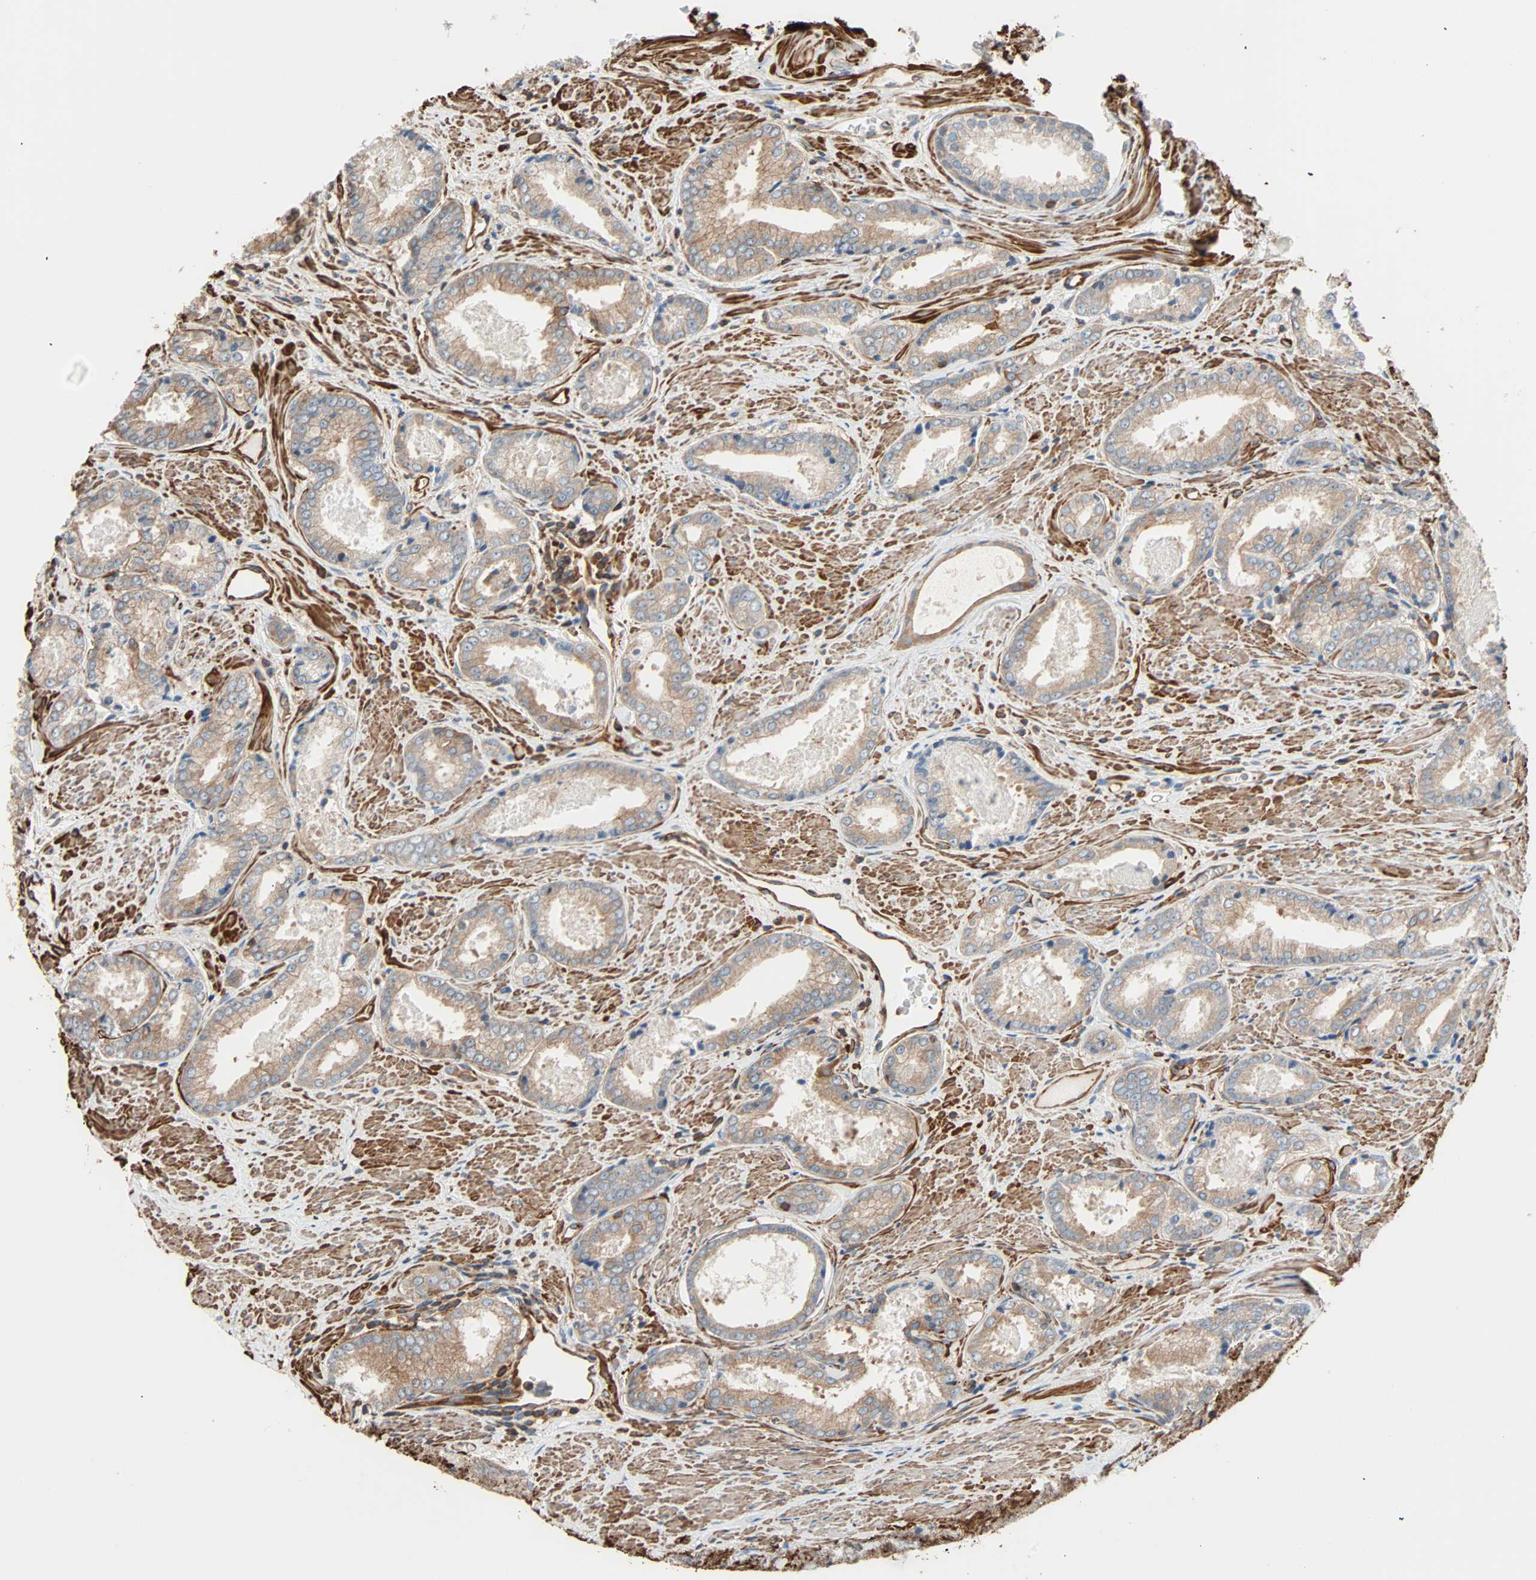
{"staining": {"intensity": "weak", "quantity": ">75%", "location": "cytoplasmic/membranous"}, "tissue": "prostate cancer", "cell_type": "Tumor cells", "image_type": "cancer", "snomed": [{"axis": "morphology", "description": "Adenocarcinoma, Low grade"}, {"axis": "topography", "description": "Prostate"}], "caption": "Prostate cancer tissue shows weak cytoplasmic/membranous expression in about >75% of tumor cells, visualized by immunohistochemistry.", "gene": "GALNT10", "patient": {"sex": "male", "age": 64}}